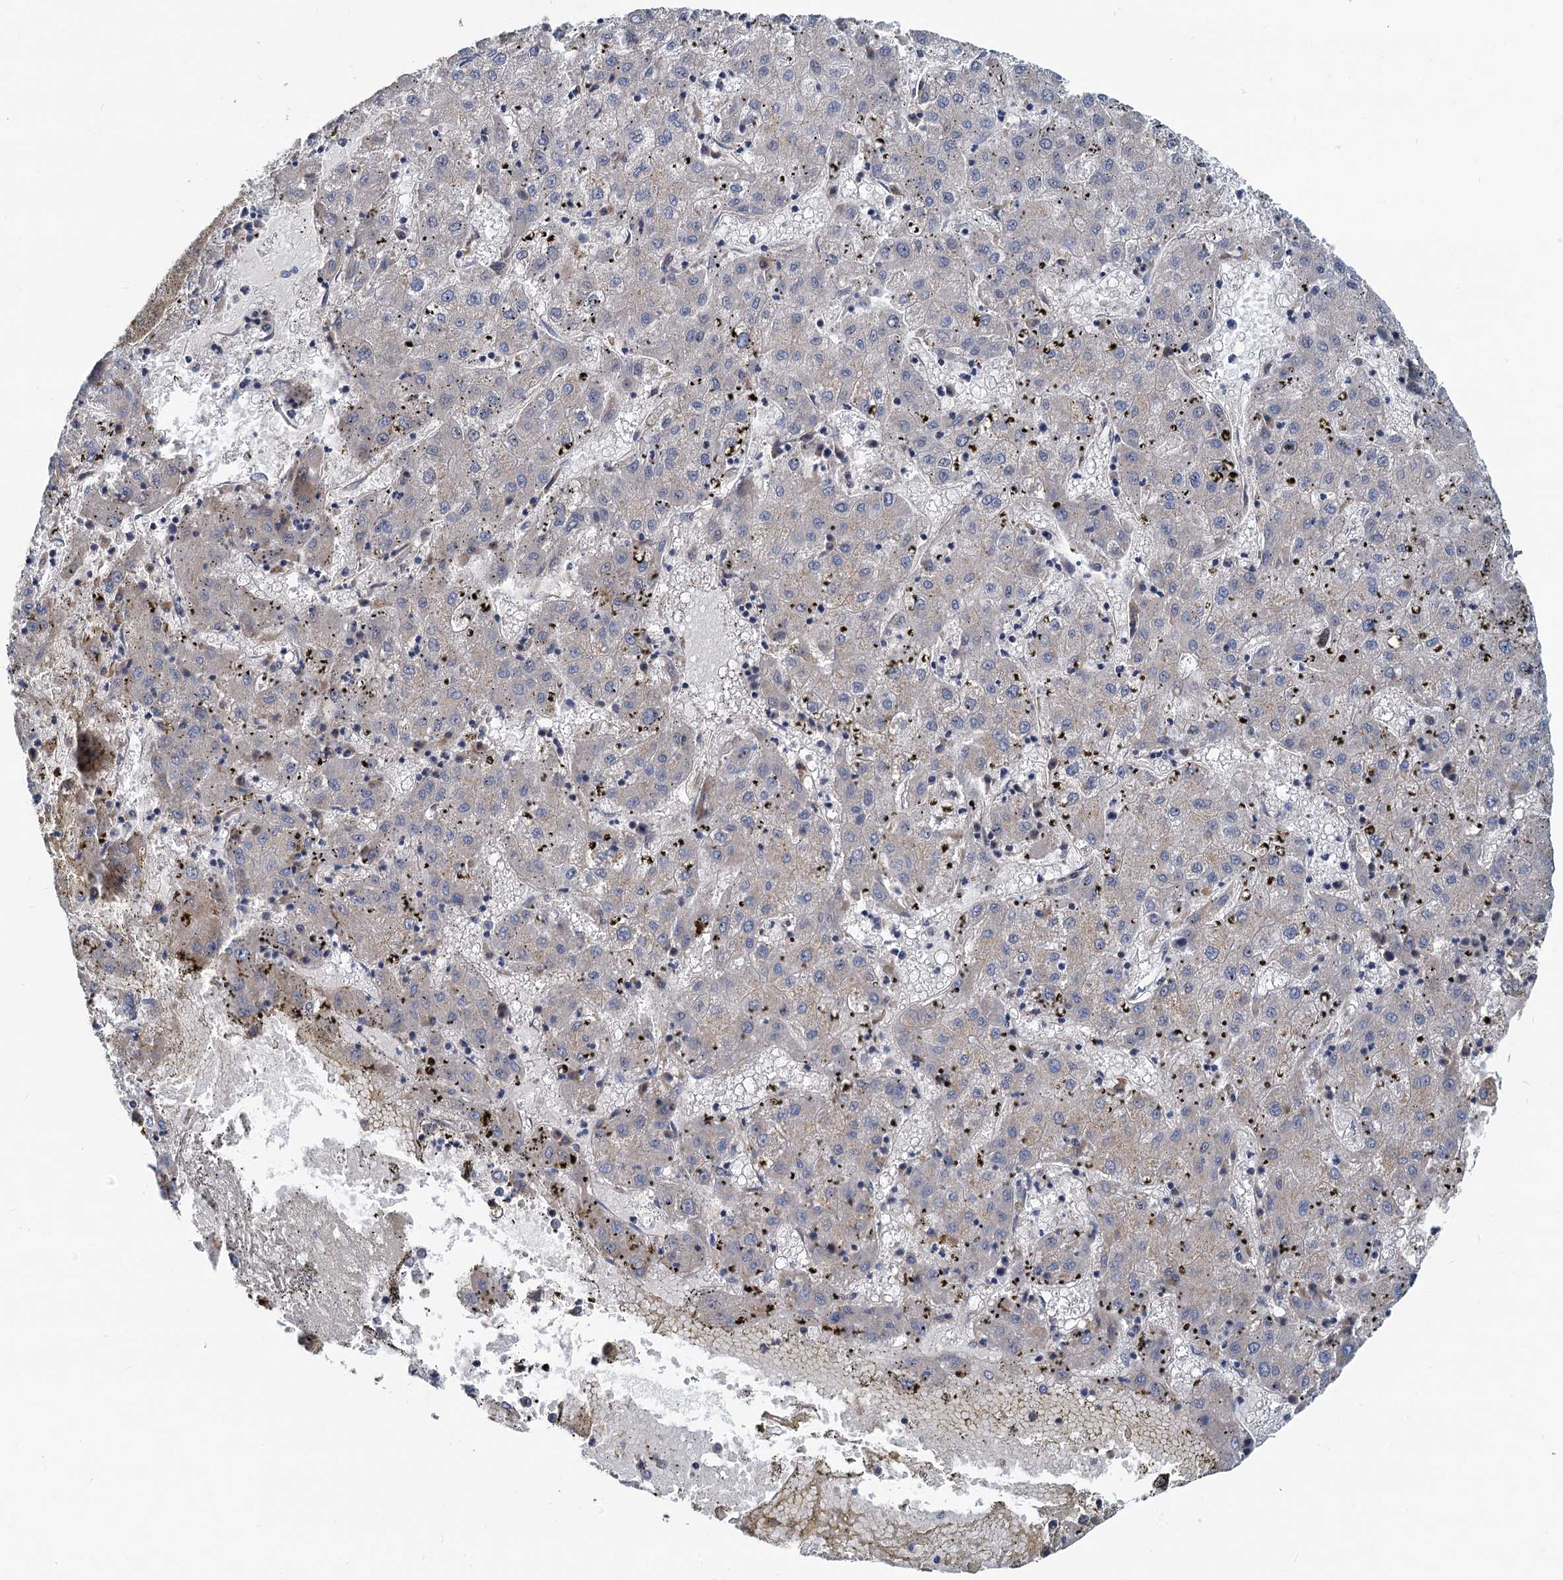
{"staining": {"intensity": "weak", "quantity": "<25%", "location": "cytoplasmic/membranous"}, "tissue": "liver cancer", "cell_type": "Tumor cells", "image_type": "cancer", "snomed": [{"axis": "morphology", "description": "Carcinoma, Hepatocellular, NOS"}, {"axis": "topography", "description": "Liver"}], "caption": "Immunohistochemical staining of liver cancer (hepatocellular carcinoma) reveals no significant positivity in tumor cells.", "gene": "NKAPD1", "patient": {"sex": "male", "age": 72}}